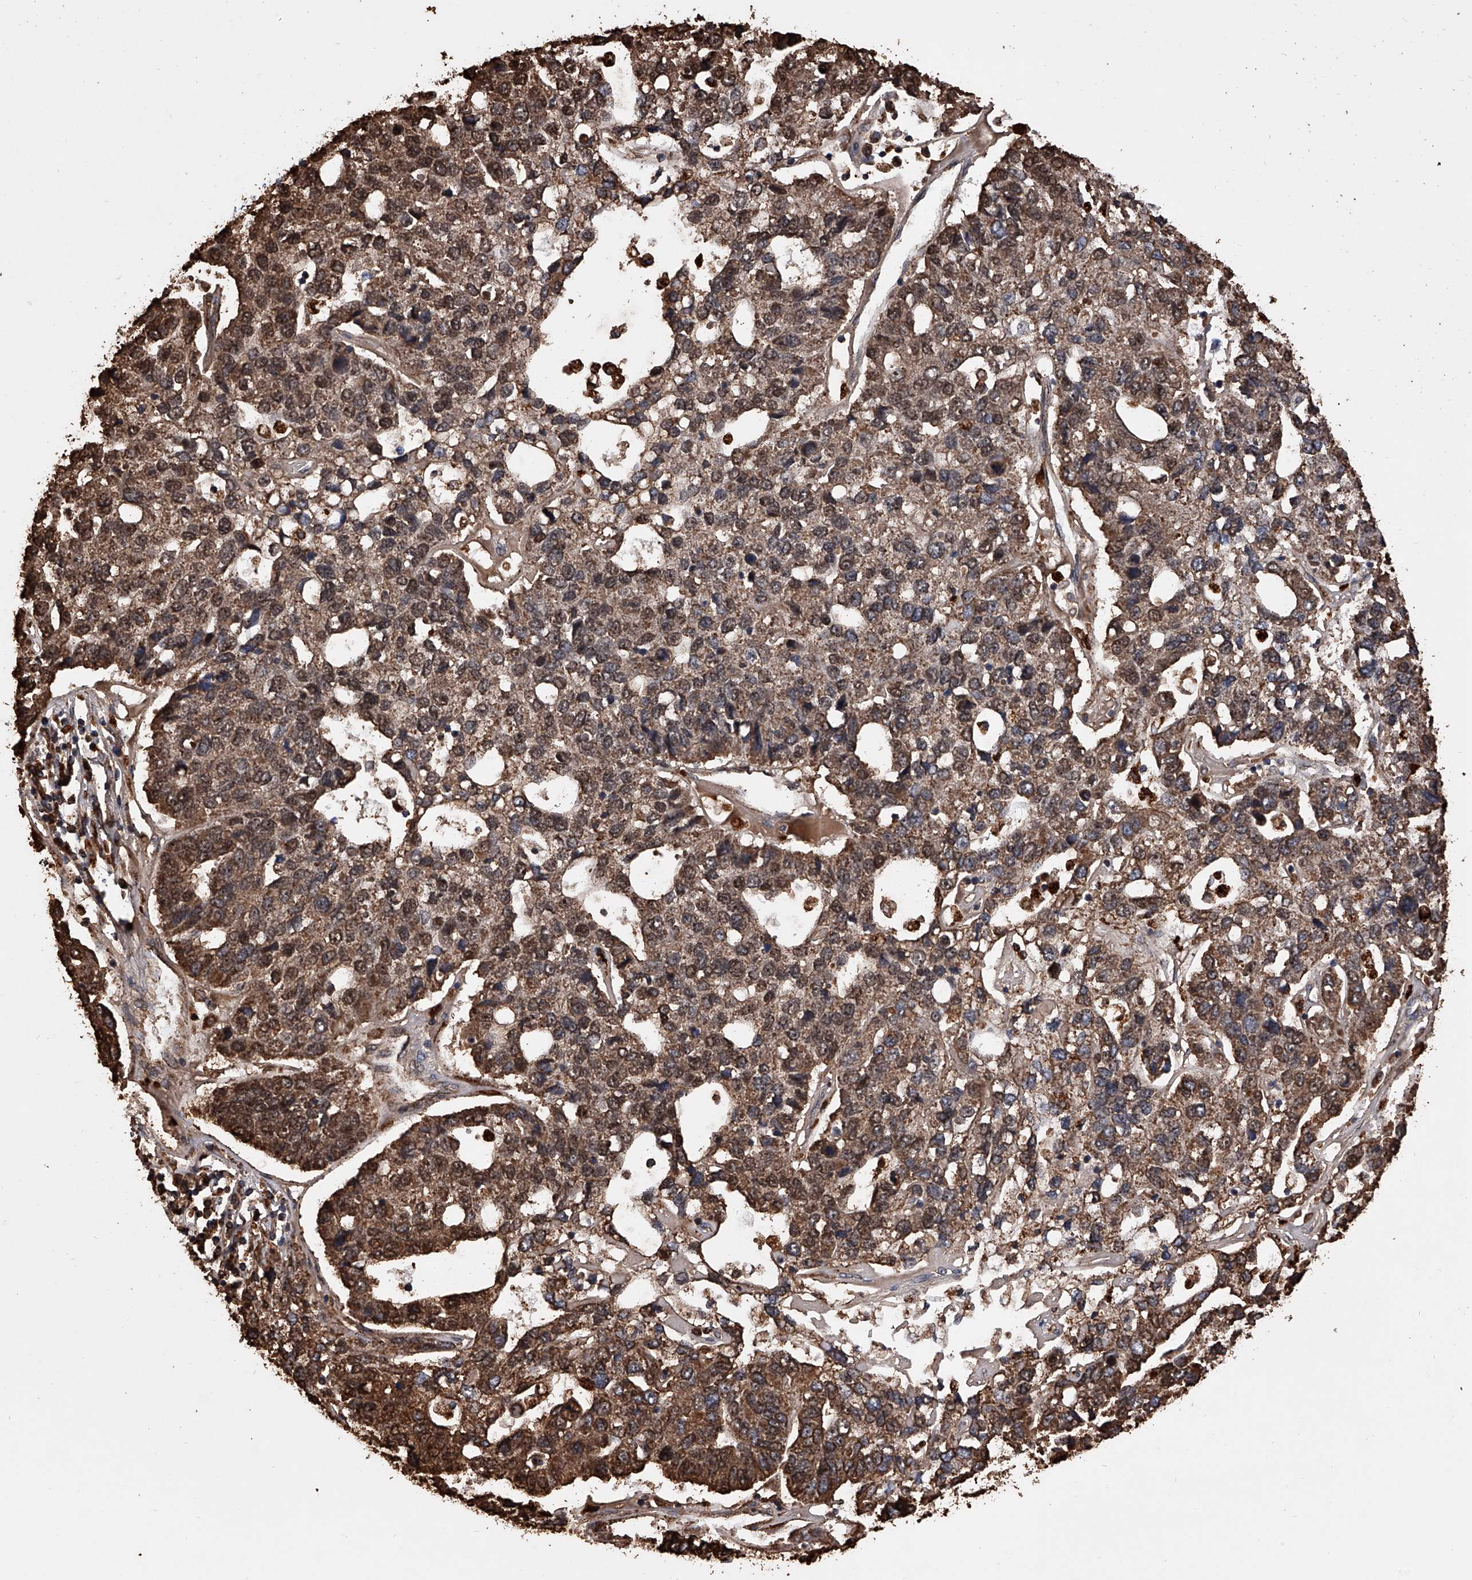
{"staining": {"intensity": "strong", "quantity": ">75%", "location": "cytoplasmic/membranous,nuclear"}, "tissue": "pancreatic cancer", "cell_type": "Tumor cells", "image_type": "cancer", "snomed": [{"axis": "morphology", "description": "Adenocarcinoma, NOS"}, {"axis": "topography", "description": "Pancreas"}], "caption": "Immunohistochemical staining of human pancreatic adenocarcinoma exhibits high levels of strong cytoplasmic/membranous and nuclear protein expression in approximately >75% of tumor cells. Ihc stains the protein of interest in brown and the nuclei are stained blue.", "gene": "SMPDL3A", "patient": {"sex": "female", "age": 61}}